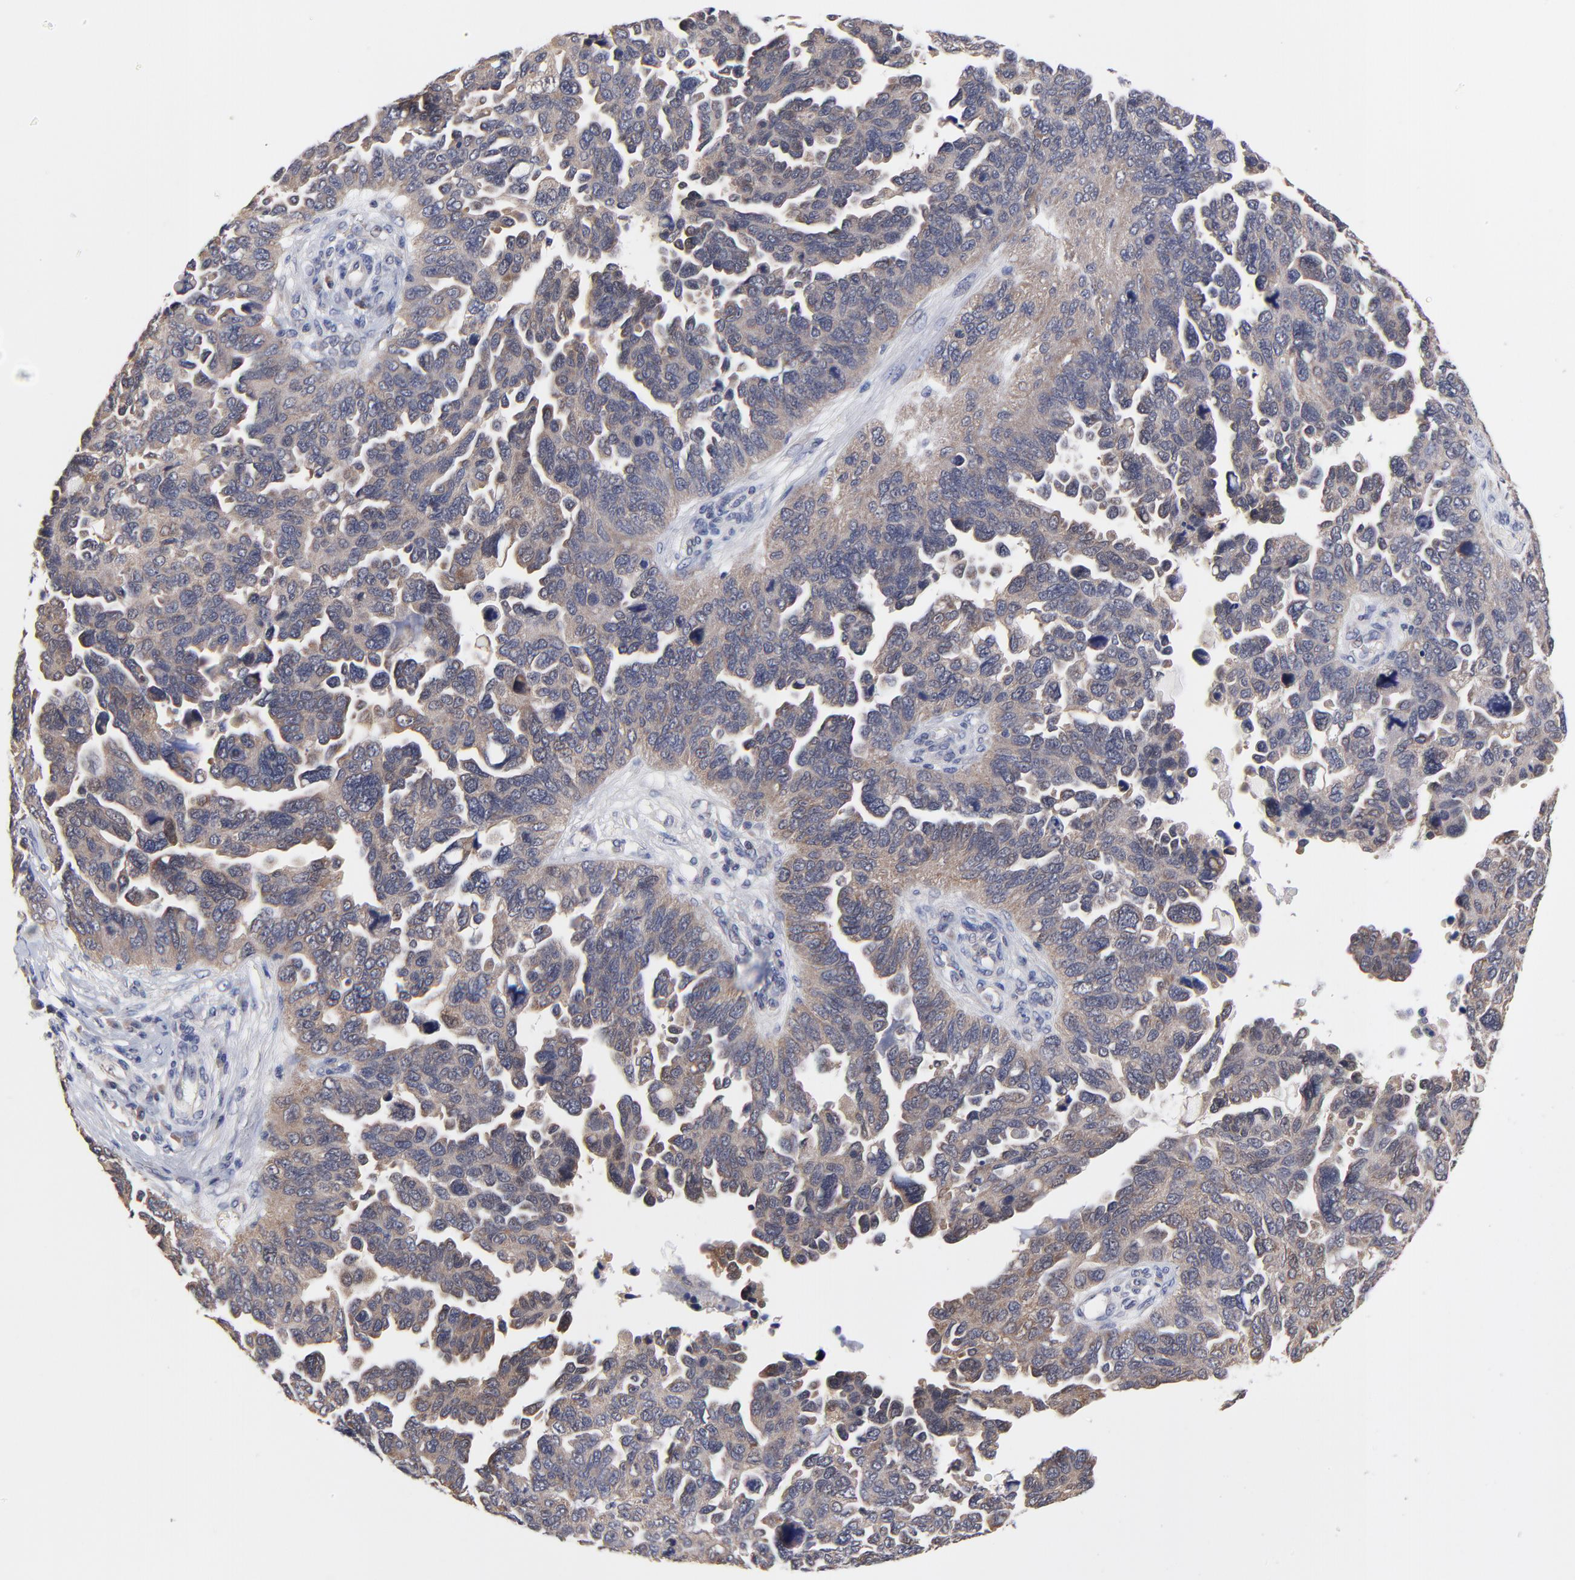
{"staining": {"intensity": "weak", "quantity": ">75%", "location": "cytoplasmic/membranous"}, "tissue": "ovarian cancer", "cell_type": "Tumor cells", "image_type": "cancer", "snomed": [{"axis": "morphology", "description": "Cystadenocarcinoma, serous, NOS"}, {"axis": "topography", "description": "Ovary"}], "caption": "IHC (DAB) staining of human ovarian cancer (serous cystadenocarcinoma) exhibits weak cytoplasmic/membranous protein positivity in approximately >75% of tumor cells.", "gene": "PCMT1", "patient": {"sex": "female", "age": 64}}